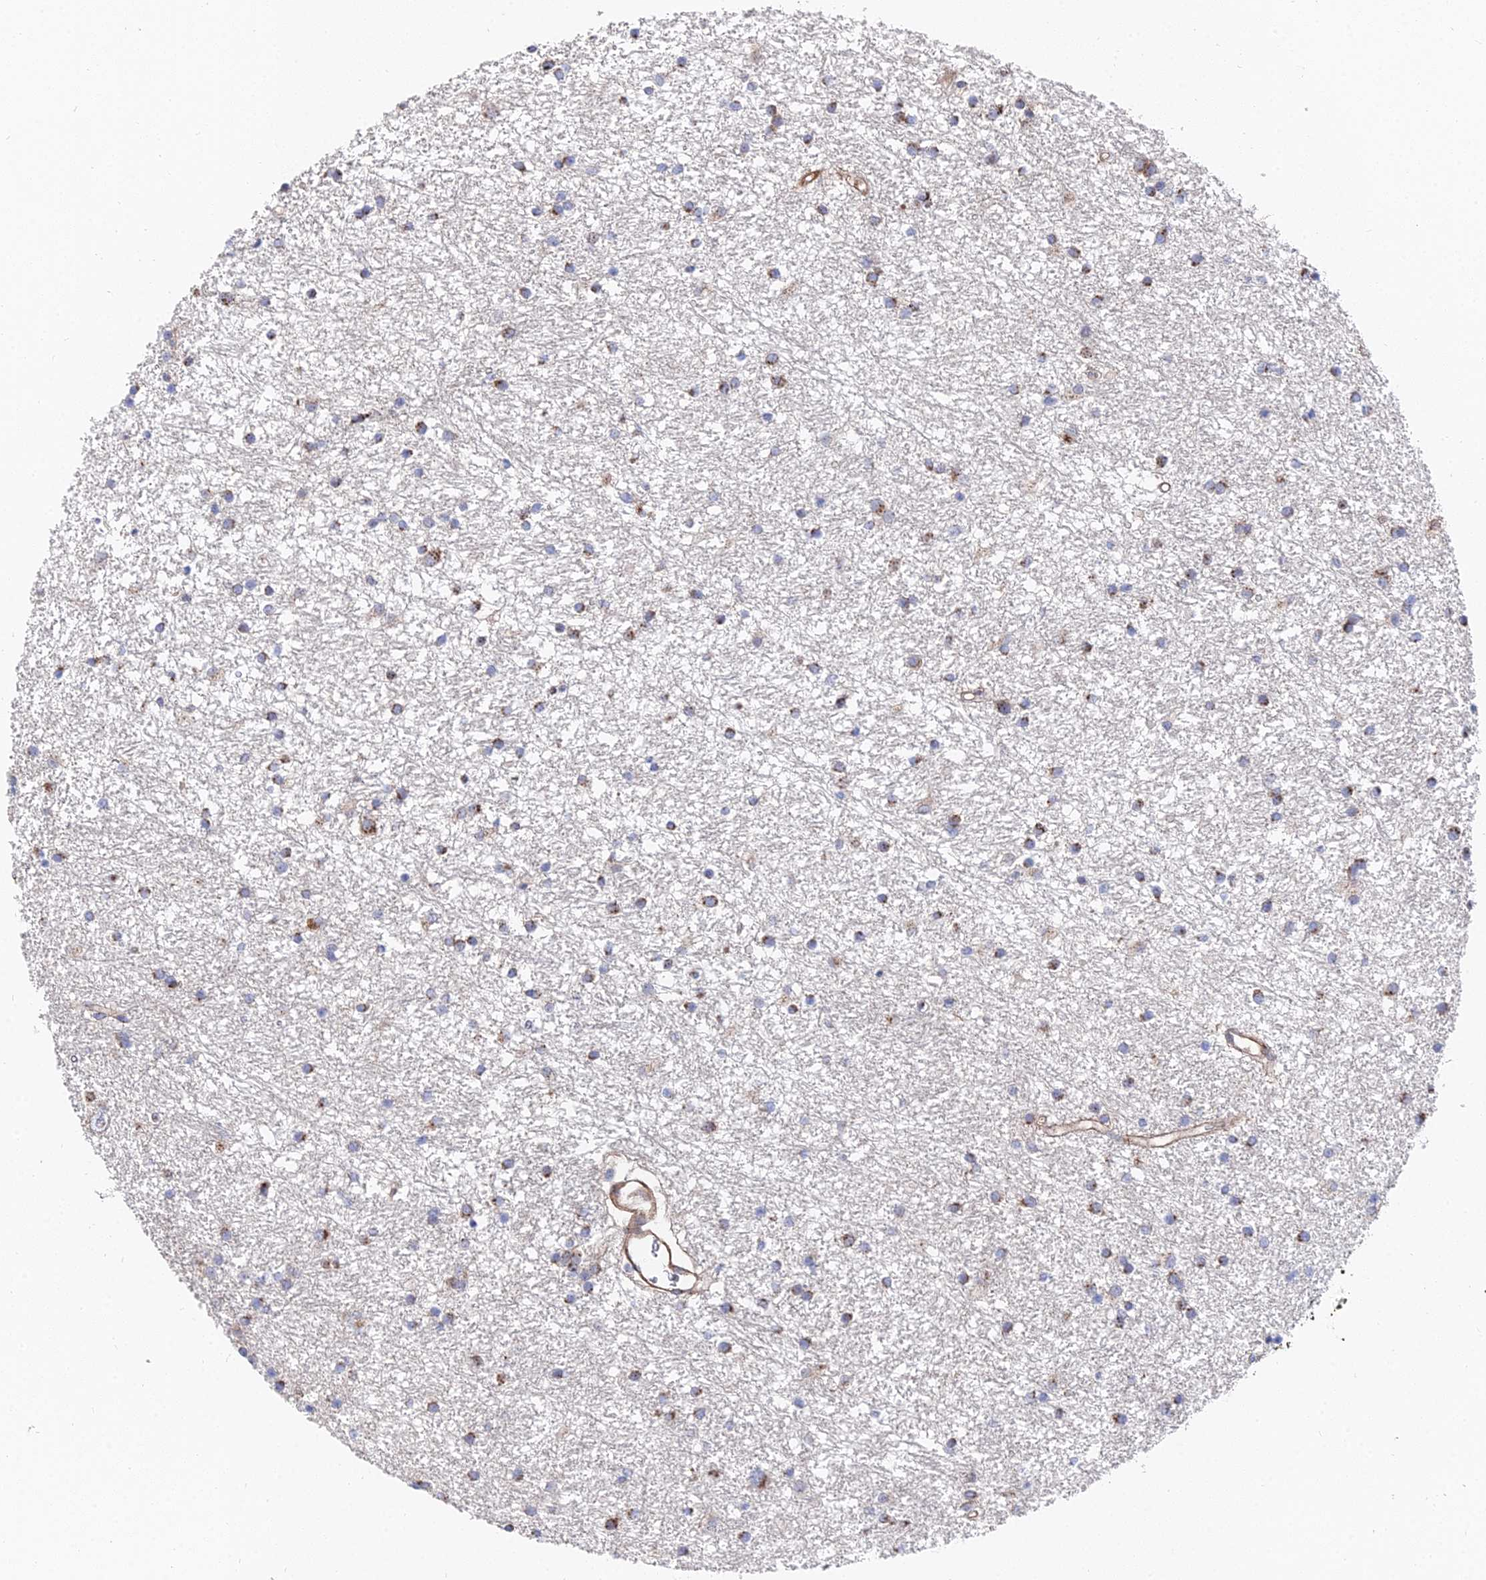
{"staining": {"intensity": "moderate", "quantity": ">75%", "location": "cytoplasmic/membranous"}, "tissue": "glioma", "cell_type": "Tumor cells", "image_type": "cancer", "snomed": [{"axis": "morphology", "description": "Glioma, malignant, High grade"}, {"axis": "topography", "description": "Brain"}], "caption": "Immunohistochemistry micrograph of neoplastic tissue: human malignant glioma (high-grade) stained using immunohistochemistry displays medium levels of moderate protein expression localized specifically in the cytoplasmic/membranous of tumor cells, appearing as a cytoplasmic/membranous brown color.", "gene": "BORCS8", "patient": {"sex": "male", "age": 77}}